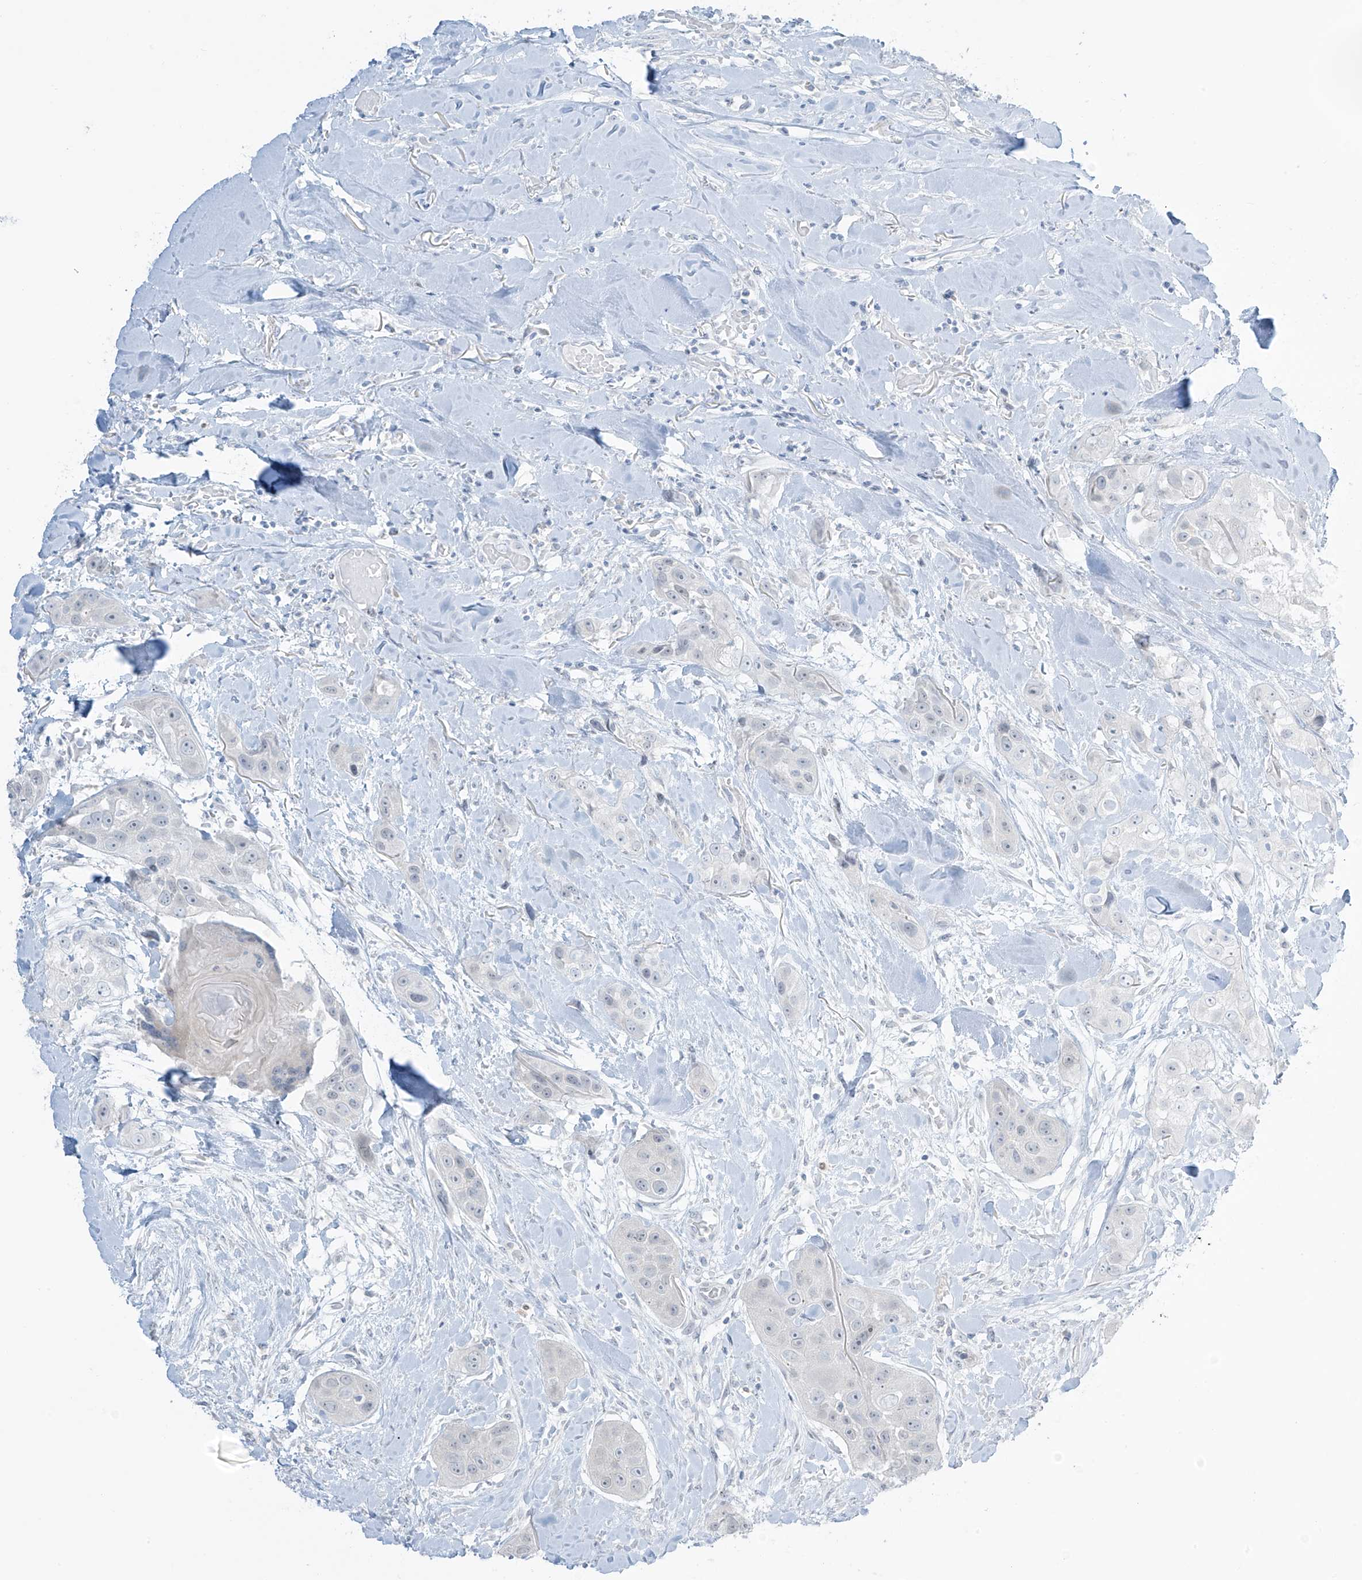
{"staining": {"intensity": "negative", "quantity": "none", "location": "none"}, "tissue": "head and neck cancer", "cell_type": "Tumor cells", "image_type": "cancer", "snomed": [{"axis": "morphology", "description": "Normal tissue, NOS"}, {"axis": "morphology", "description": "Squamous cell carcinoma, NOS"}, {"axis": "topography", "description": "Skeletal muscle"}, {"axis": "topography", "description": "Head-Neck"}], "caption": "Immunohistochemistry (IHC) image of squamous cell carcinoma (head and neck) stained for a protein (brown), which shows no positivity in tumor cells.", "gene": "PRDM6", "patient": {"sex": "male", "age": 51}}